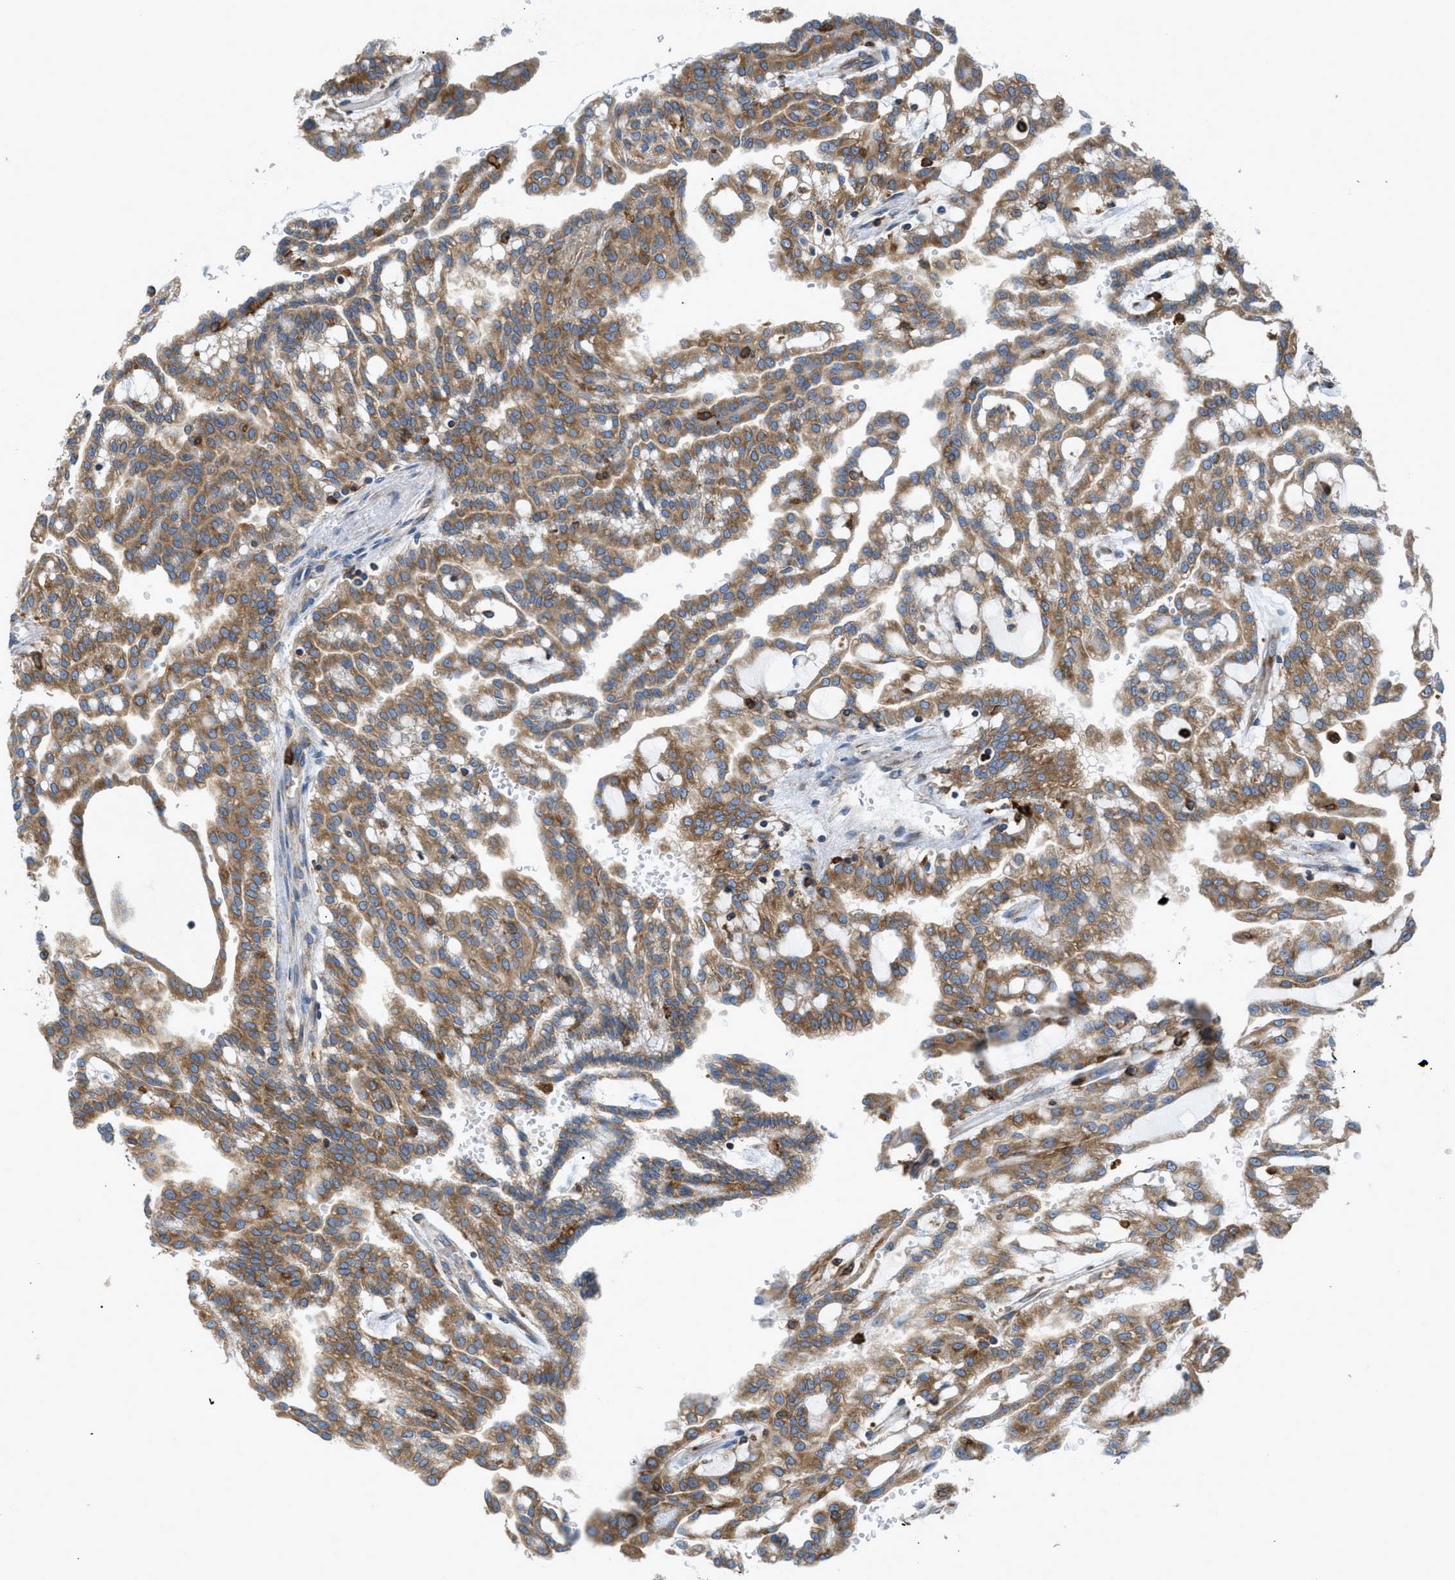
{"staining": {"intensity": "moderate", "quantity": ">75%", "location": "cytoplasmic/membranous"}, "tissue": "renal cancer", "cell_type": "Tumor cells", "image_type": "cancer", "snomed": [{"axis": "morphology", "description": "Adenocarcinoma, NOS"}, {"axis": "topography", "description": "Kidney"}], "caption": "This is a photomicrograph of immunohistochemistry staining of adenocarcinoma (renal), which shows moderate expression in the cytoplasmic/membranous of tumor cells.", "gene": "GPAT4", "patient": {"sex": "male", "age": 63}}